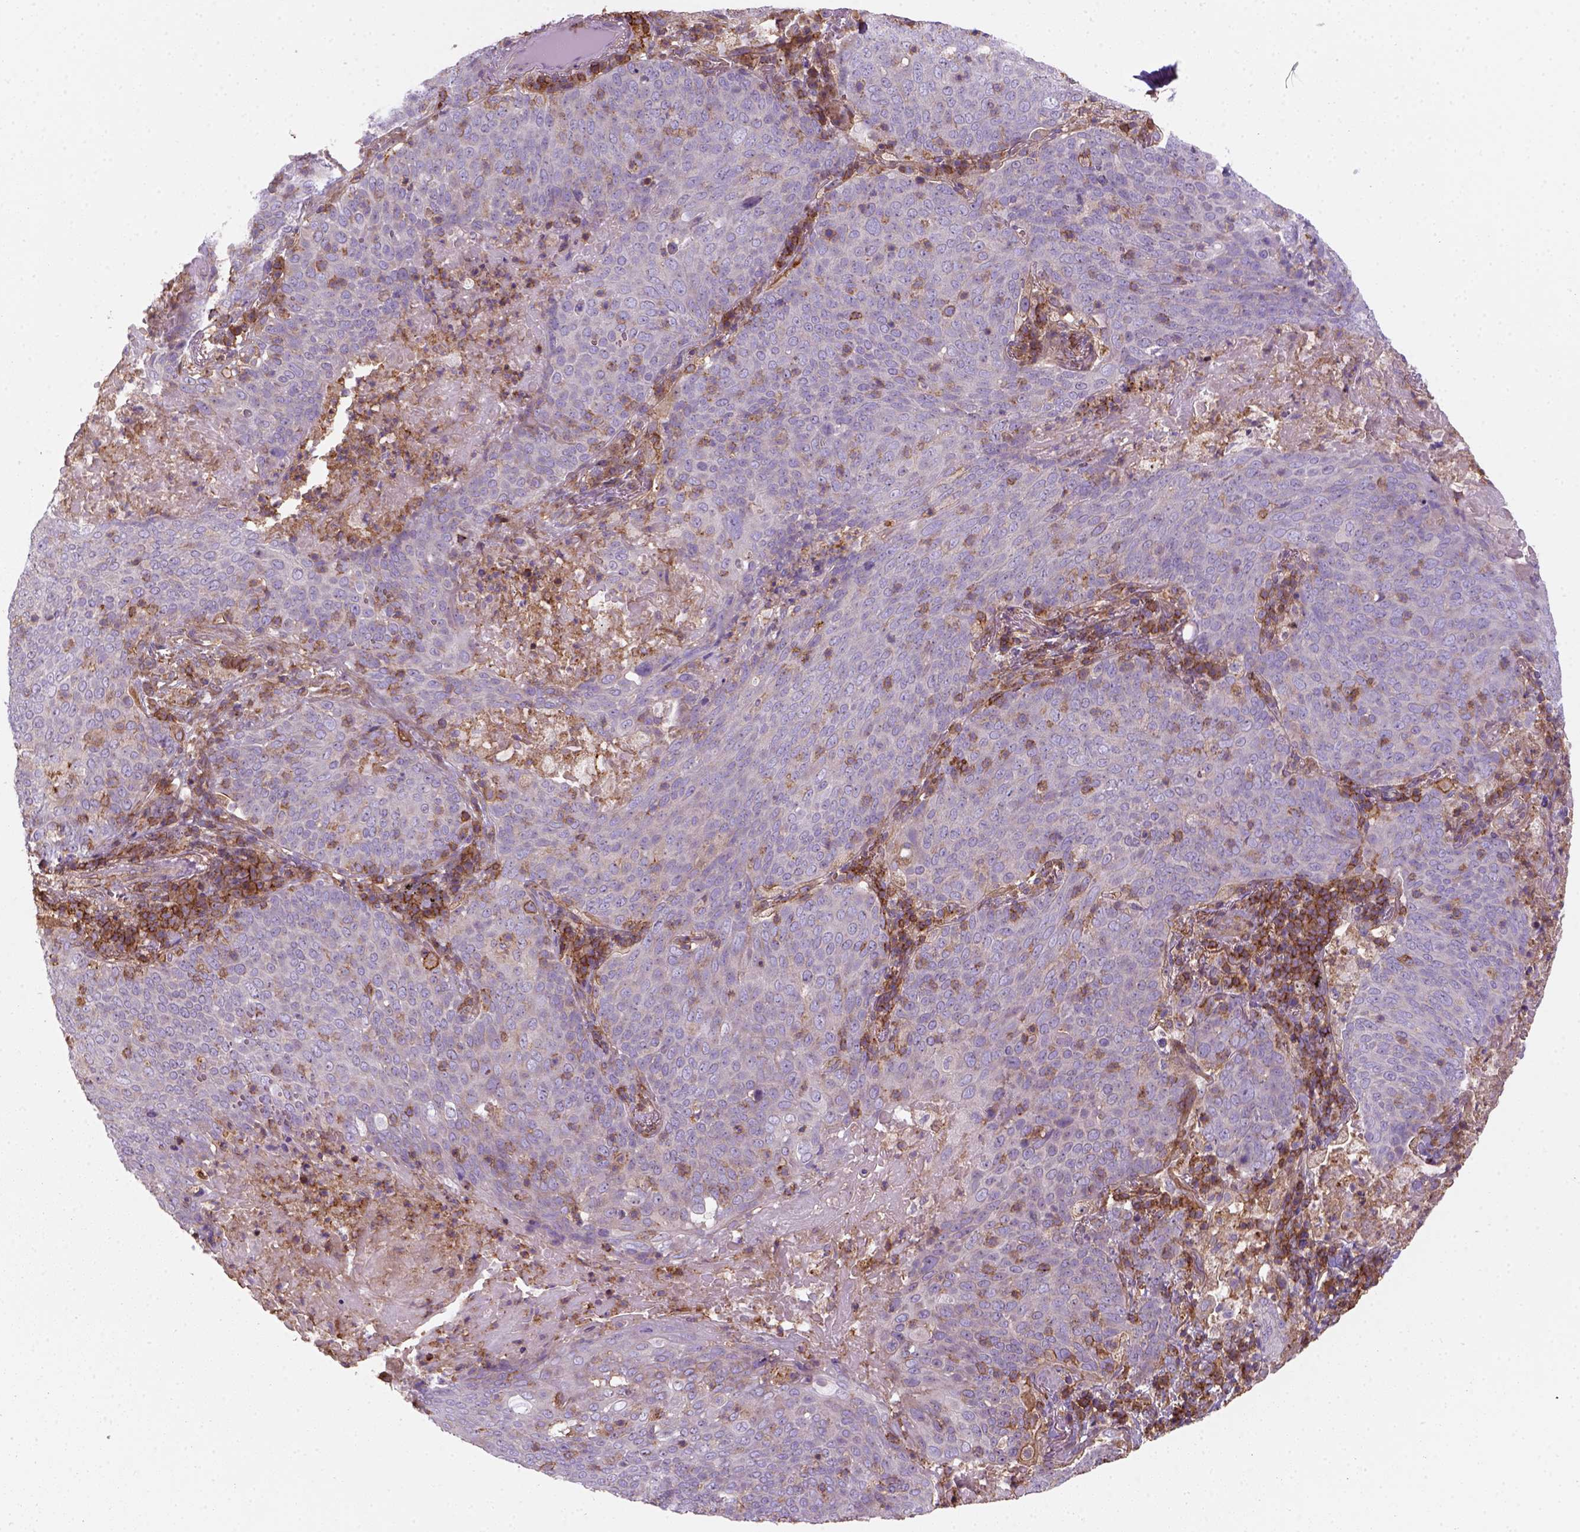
{"staining": {"intensity": "negative", "quantity": "none", "location": "none"}, "tissue": "lung cancer", "cell_type": "Tumor cells", "image_type": "cancer", "snomed": [{"axis": "morphology", "description": "Squamous cell carcinoma, NOS"}, {"axis": "topography", "description": "Lung"}], "caption": "Tumor cells are negative for brown protein staining in lung cancer (squamous cell carcinoma).", "gene": "GPRC5D", "patient": {"sex": "male", "age": 82}}